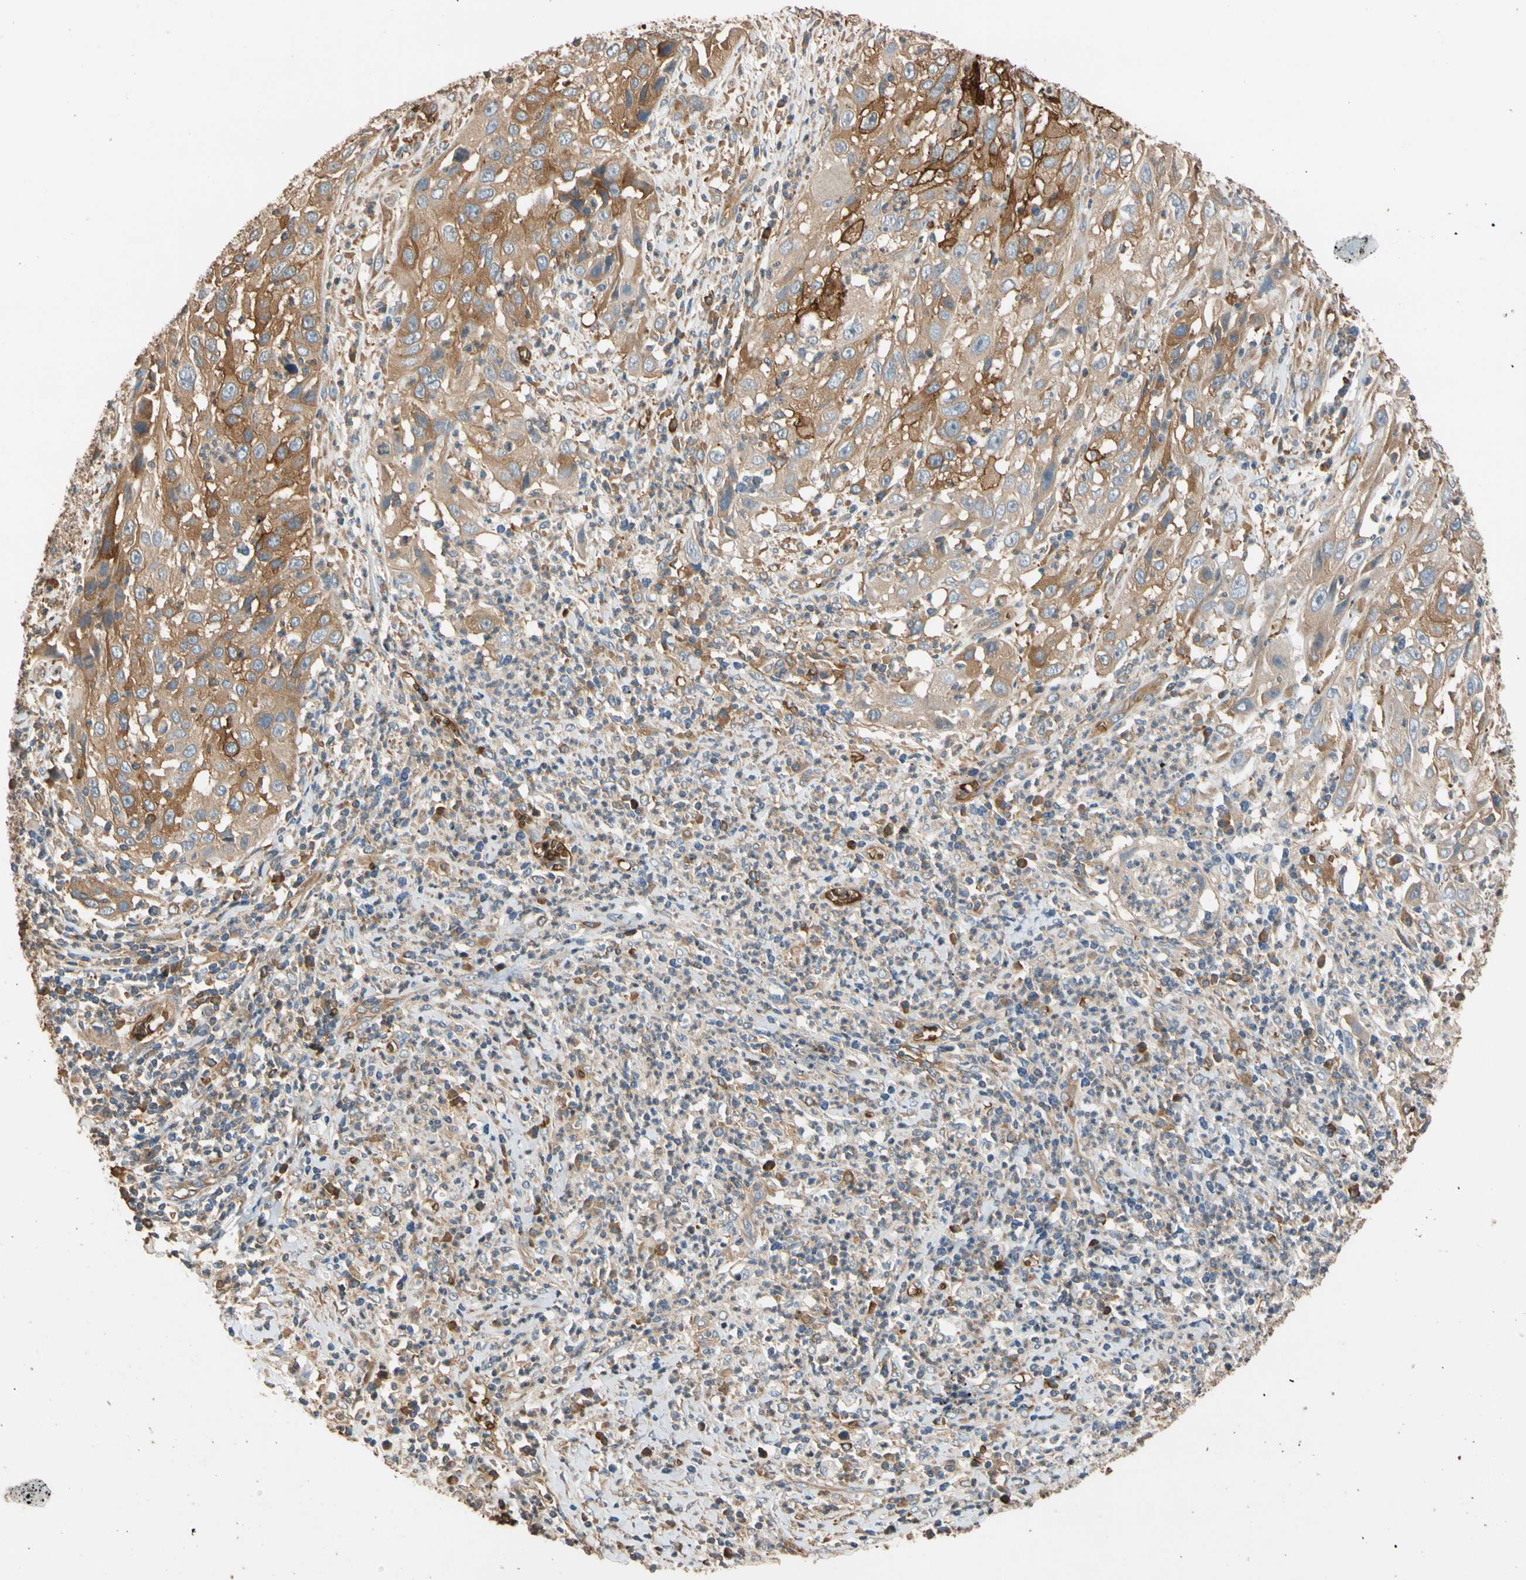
{"staining": {"intensity": "strong", "quantity": ">75%", "location": "cytoplasmic/membranous"}, "tissue": "cervical cancer", "cell_type": "Tumor cells", "image_type": "cancer", "snomed": [{"axis": "morphology", "description": "Squamous cell carcinoma, NOS"}, {"axis": "topography", "description": "Cervix"}], "caption": "A histopathology image showing strong cytoplasmic/membranous staining in approximately >75% of tumor cells in cervical cancer (squamous cell carcinoma), as visualized by brown immunohistochemical staining.", "gene": "RIOK2", "patient": {"sex": "female", "age": 32}}